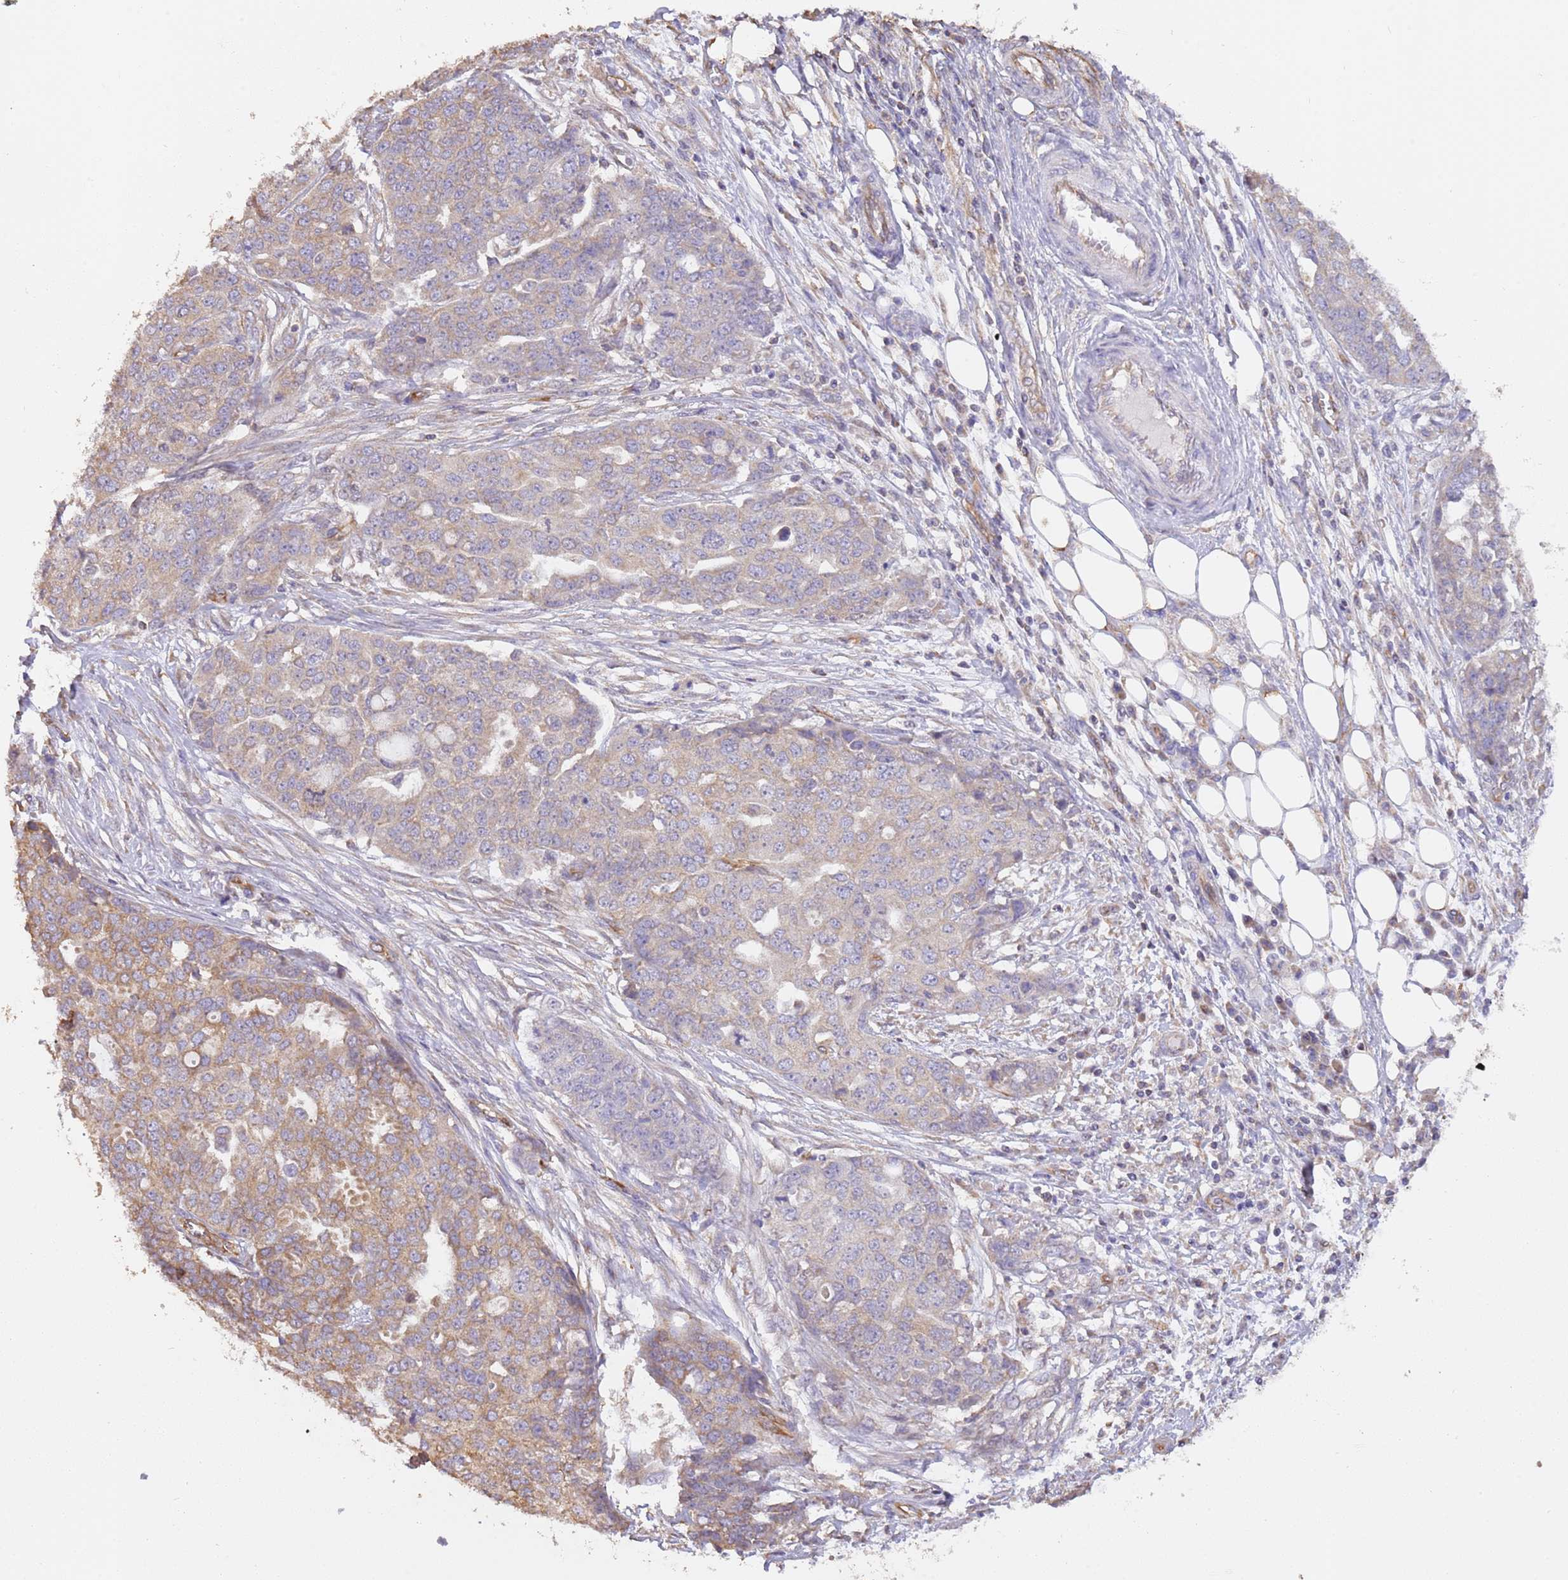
{"staining": {"intensity": "moderate", "quantity": "25%-75%", "location": "cytoplasmic/membranous"}, "tissue": "ovarian cancer", "cell_type": "Tumor cells", "image_type": "cancer", "snomed": [{"axis": "morphology", "description": "Cystadenocarcinoma, serous, NOS"}, {"axis": "topography", "description": "Soft tissue"}, {"axis": "topography", "description": "Ovary"}], "caption": "Immunohistochemical staining of ovarian cancer (serous cystadenocarcinoma) demonstrates medium levels of moderate cytoplasmic/membranous protein positivity in about 25%-75% of tumor cells. The staining was performed using DAB (3,3'-diaminobenzidine) to visualize the protein expression in brown, while the nuclei were stained in blue with hematoxylin (Magnification: 20x).", "gene": "DOCK9", "patient": {"sex": "female", "age": 57}}